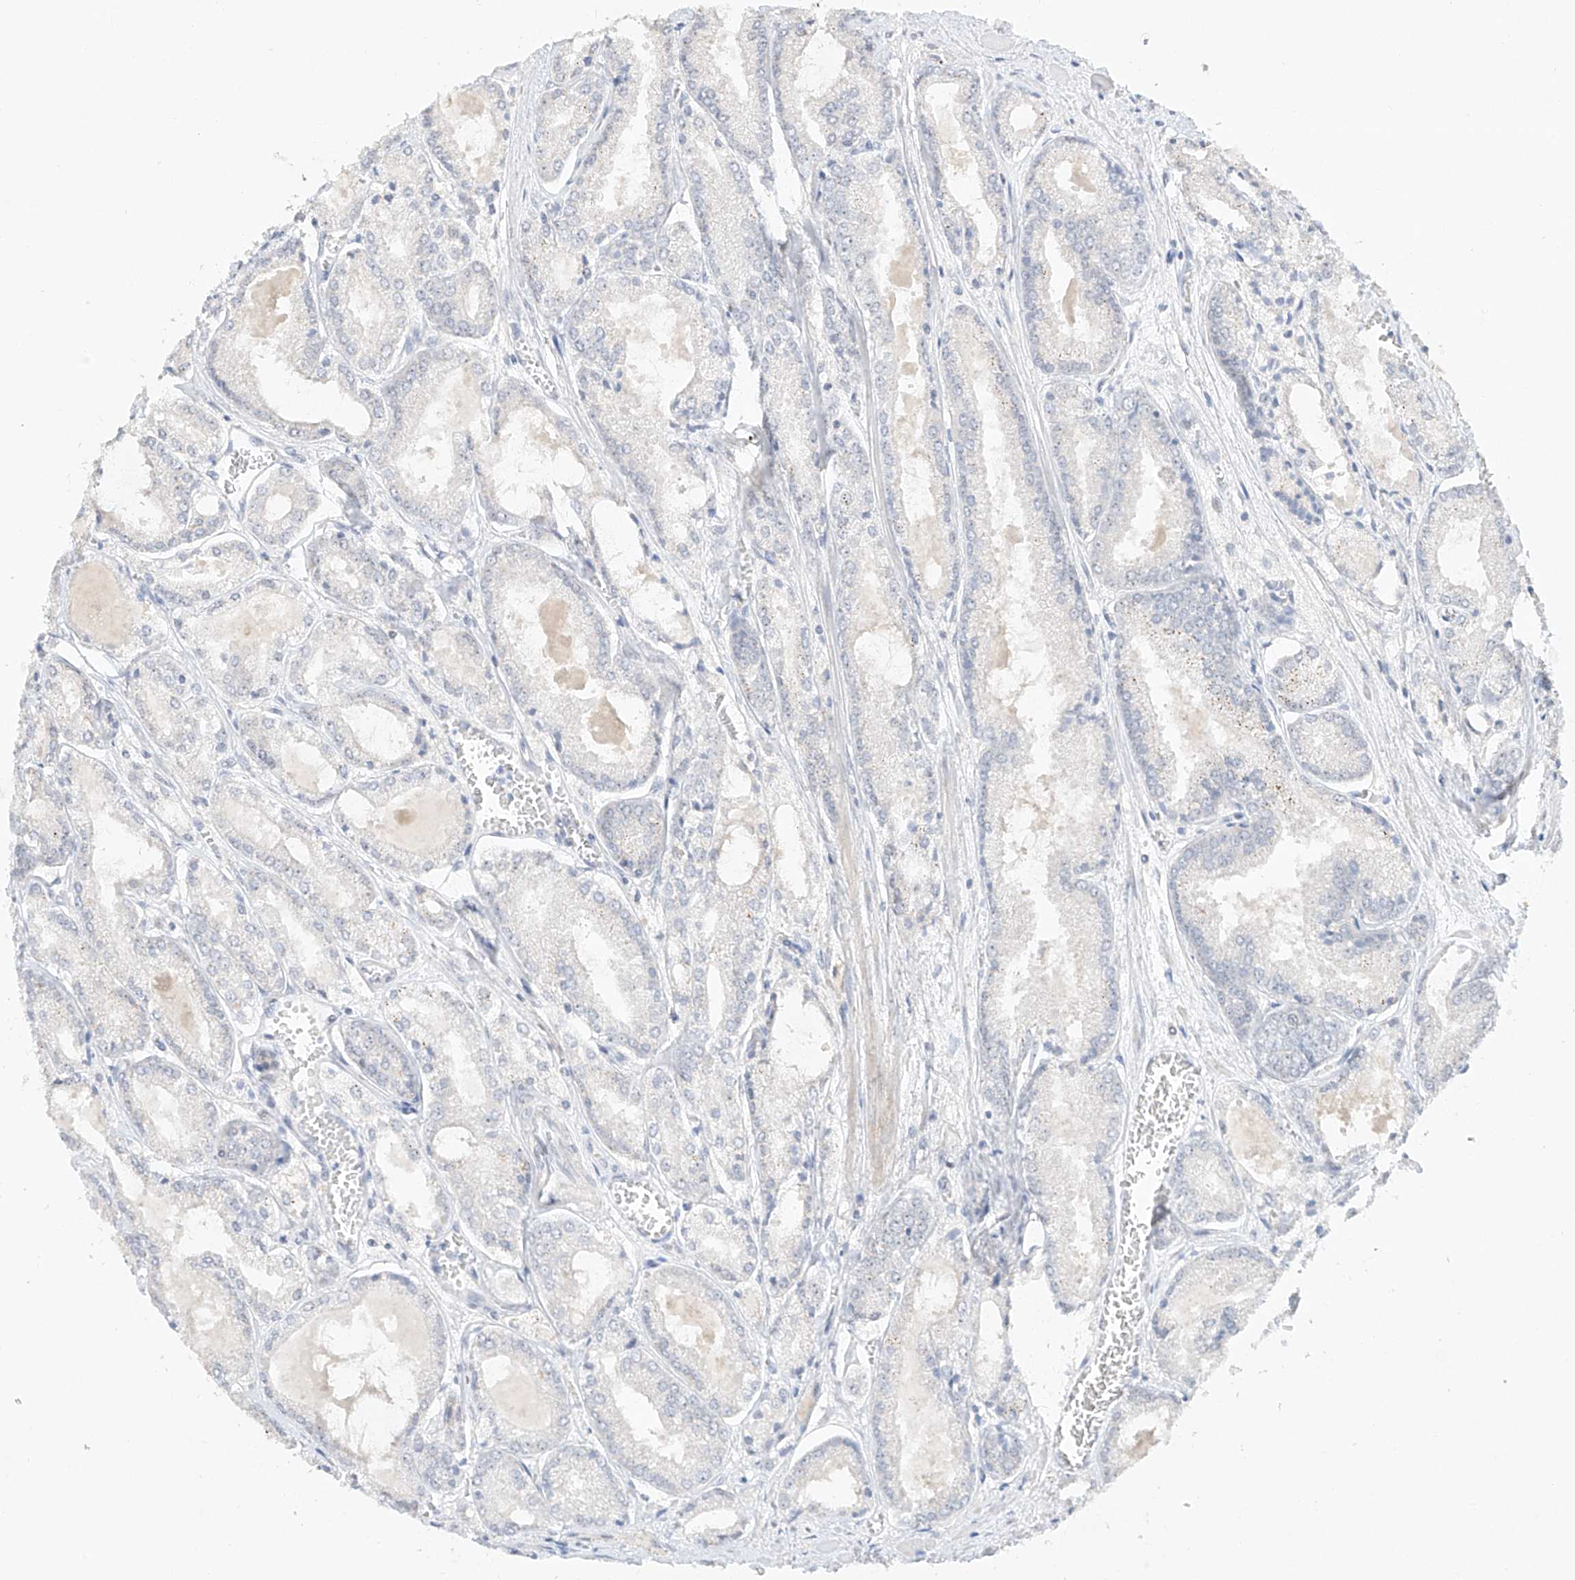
{"staining": {"intensity": "negative", "quantity": "none", "location": "none"}, "tissue": "prostate cancer", "cell_type": "Tumor cells", "image_type": "cancer", "snomed": [{"axis": "morphology", "description": "Adenocarcinoma, Low grade"}, {"axis": "topography", "description": "Prostate"}], "caption": "Immunohistochemistry (IHC) image of neoplastic tissue: human prostate cancer (low-grade adenocarcinoma) stained with DAB (3,3'-diaminobenzidine) exhibits no significant protein expression in tumor cells.", "gene": "TASP1", "patient": {"sex": "male", "age": 67}}